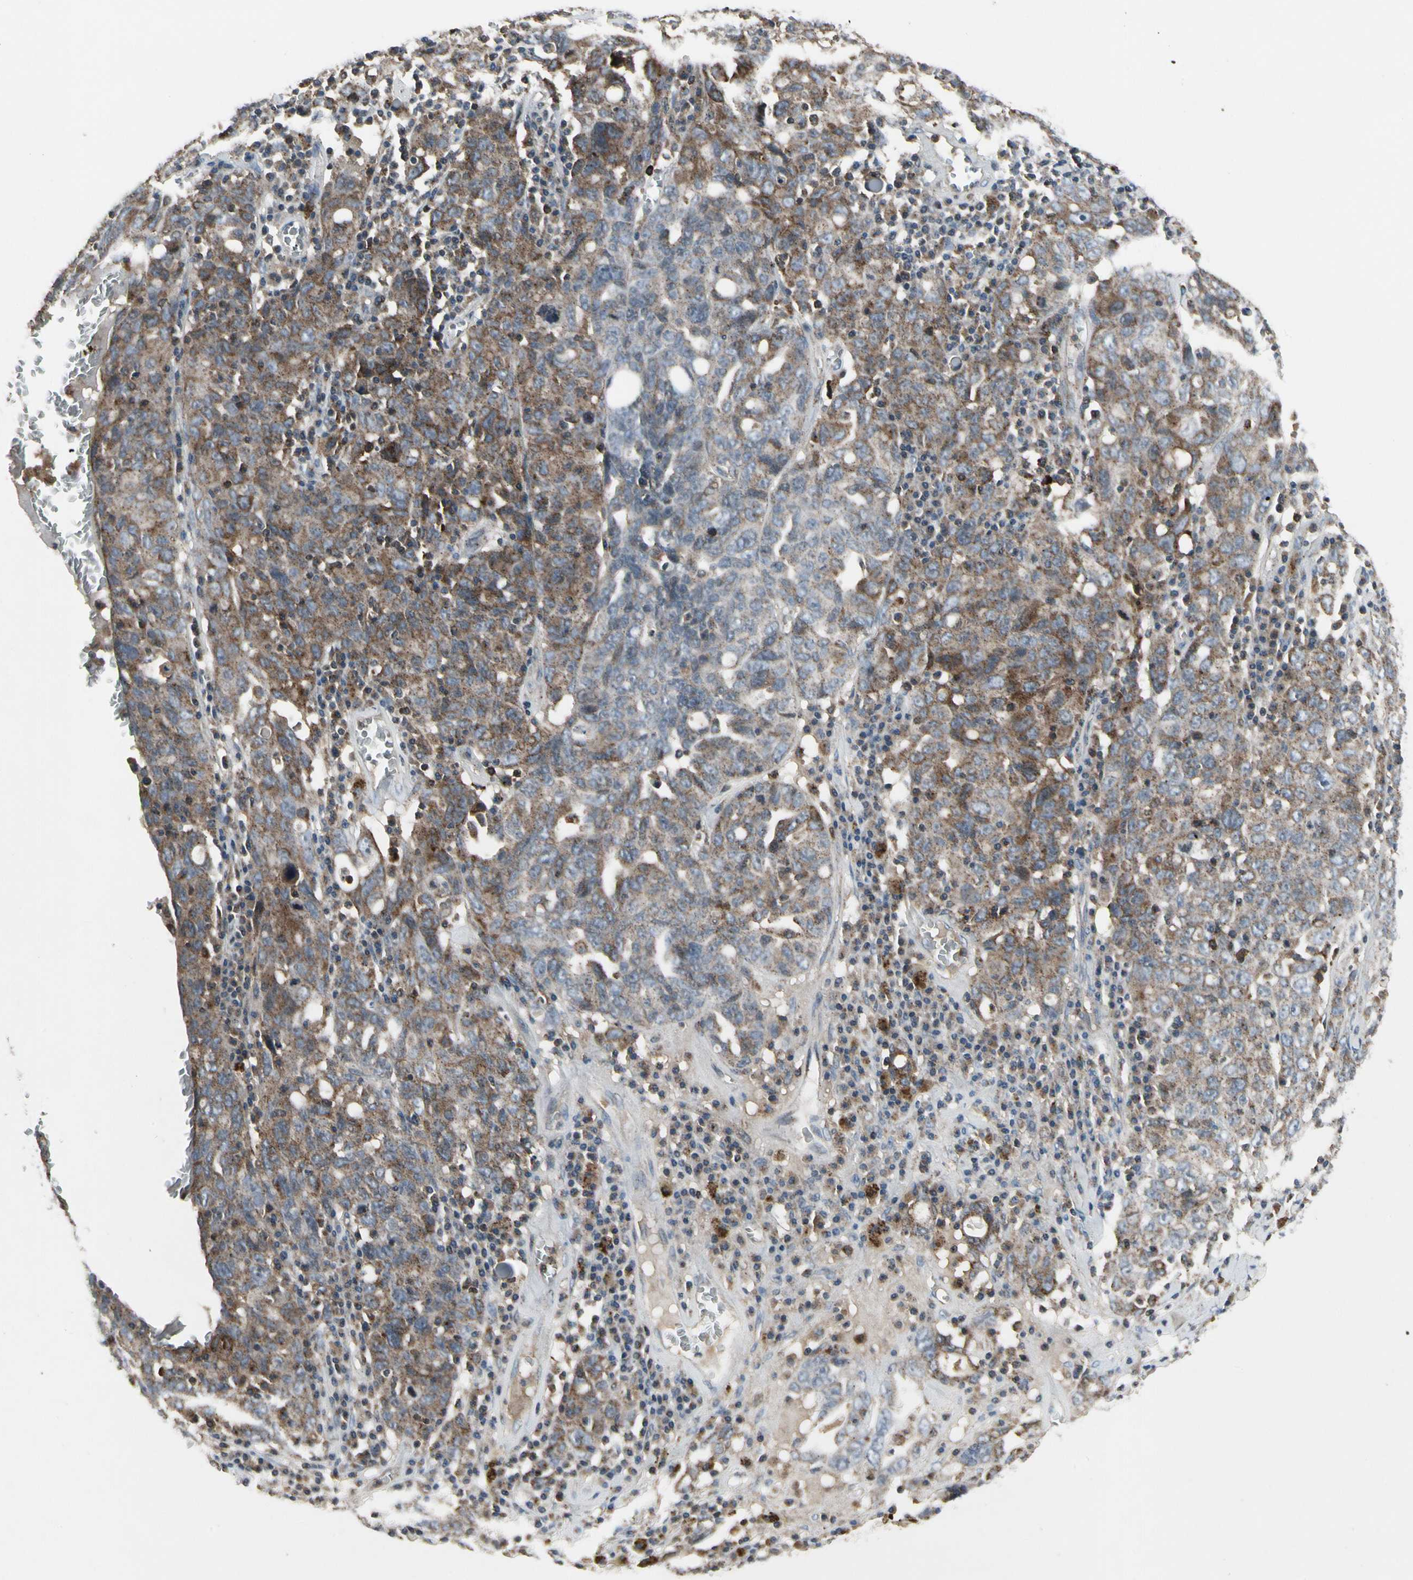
{"staining": {"intensity": "moderate", "quantity": "25%-75%", "location": "cytoplasmic/membranous"}, "tissue": "ovarian cancer", "cell_type": "Tumor cells", "image_type": "cancer", "snomed": [{"axis": "morphology", "description": "Carcinoma, endometroid"}, {"axis": "topography", "description": "Ovary"}], "caption": "Human ovarian cancer (endometroid carcinoma) stained with a brown dye shows moderate cytoplasmic/membranous positive staining in approximately 25%-75% of tumor cells.", "gene": "NMI", "patient": {"sex": "female", "age": 62}}